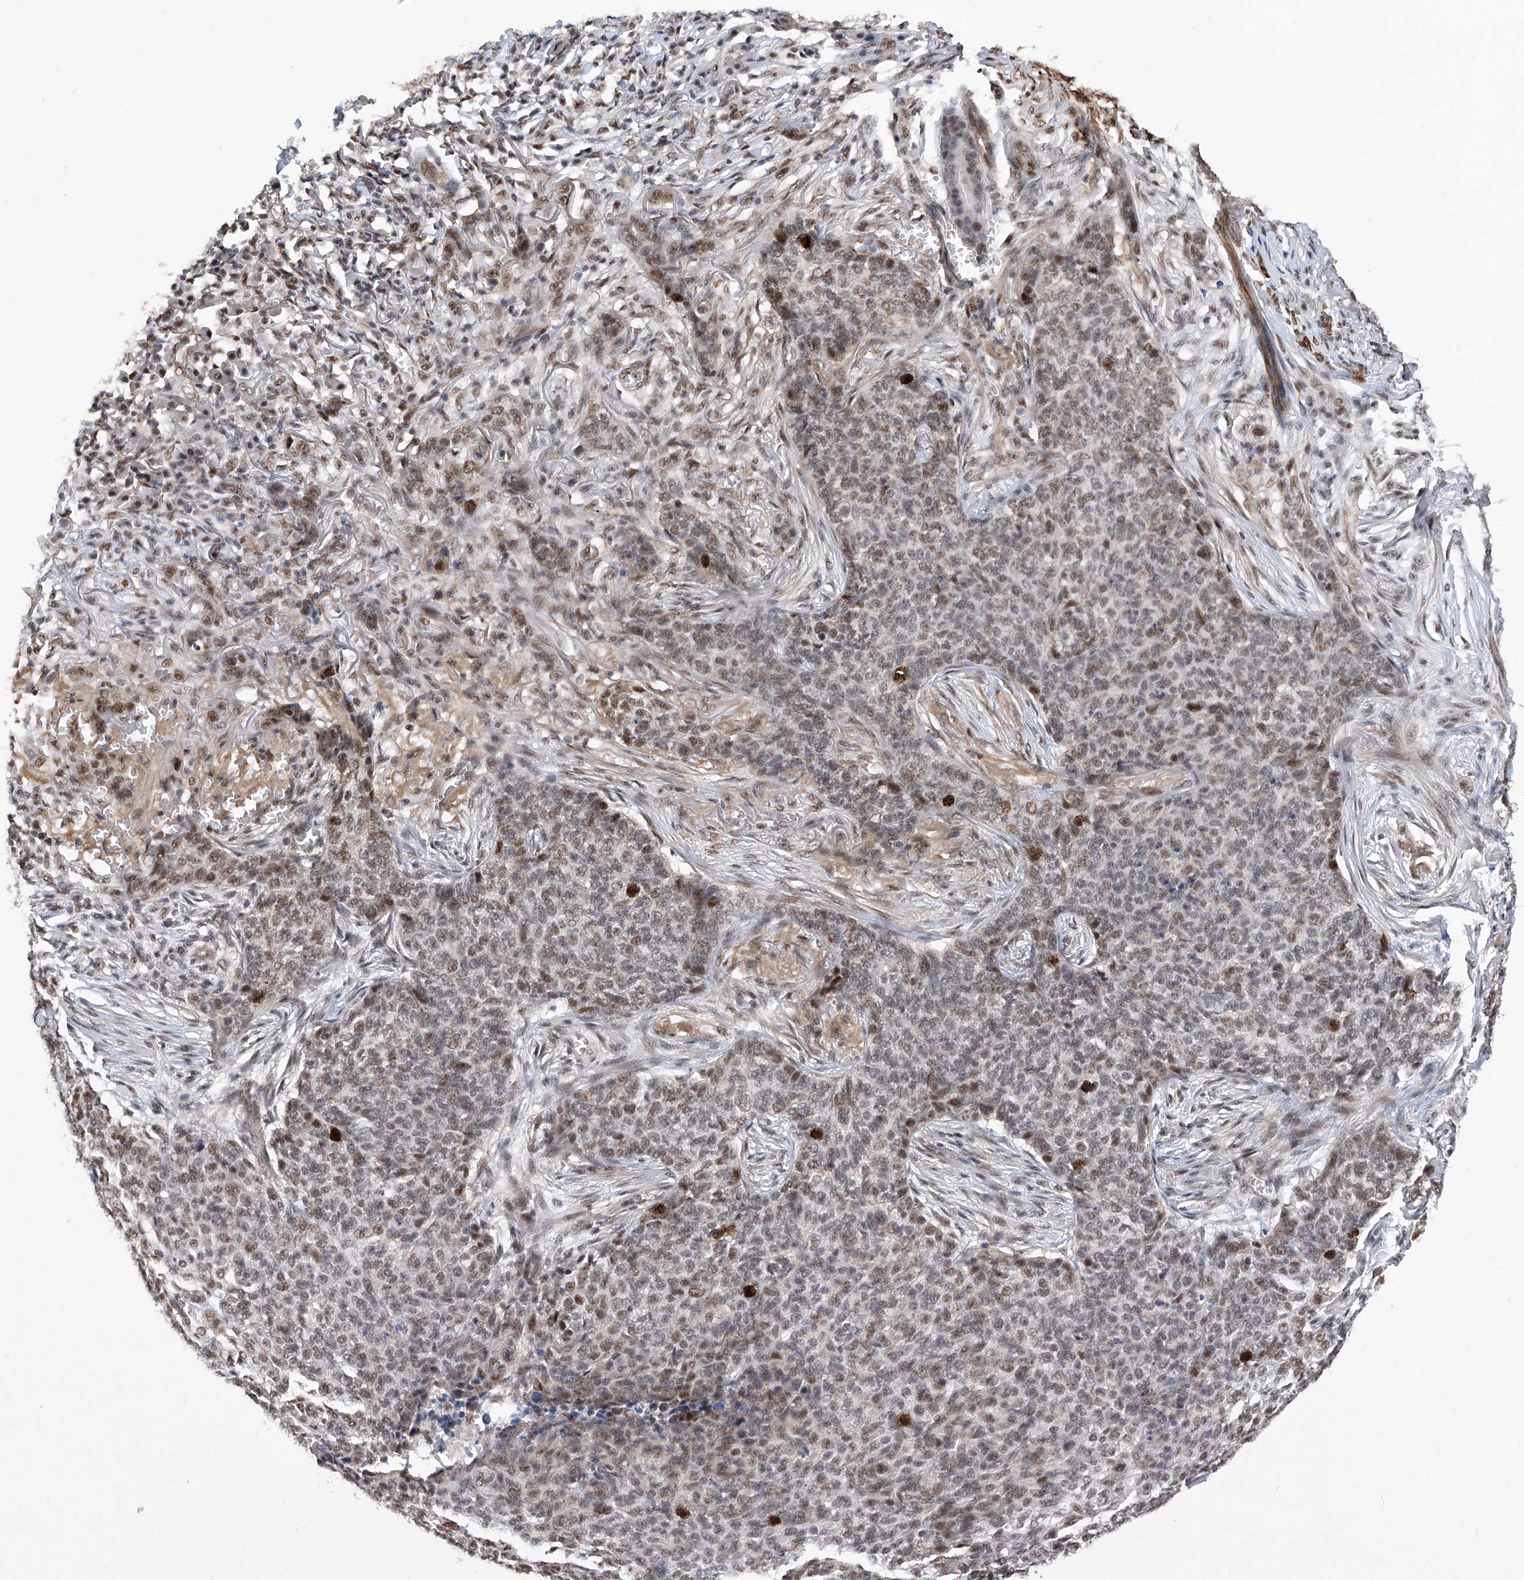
{"staining": {"intensity": "weak", "quantity": ">75%", "location": "nuclear"}, "tissue": "skin cancer", "cell_type": "Tumor cells", "image_type": "cancer", "snomed": [{"axis": "morphology", "description": "Basal cell carcinoma"}, {"axis": "topography", "description": "Skin"}], "caption": "A micrograph showing weak nuclear positivity in about >75% of tumor cells in skin cancer (basal cell carcinoma), as visualized by brown immunohistochemical staining.", "gene": "NFATC4", "patient": {"sex": "male", "age": 85}}